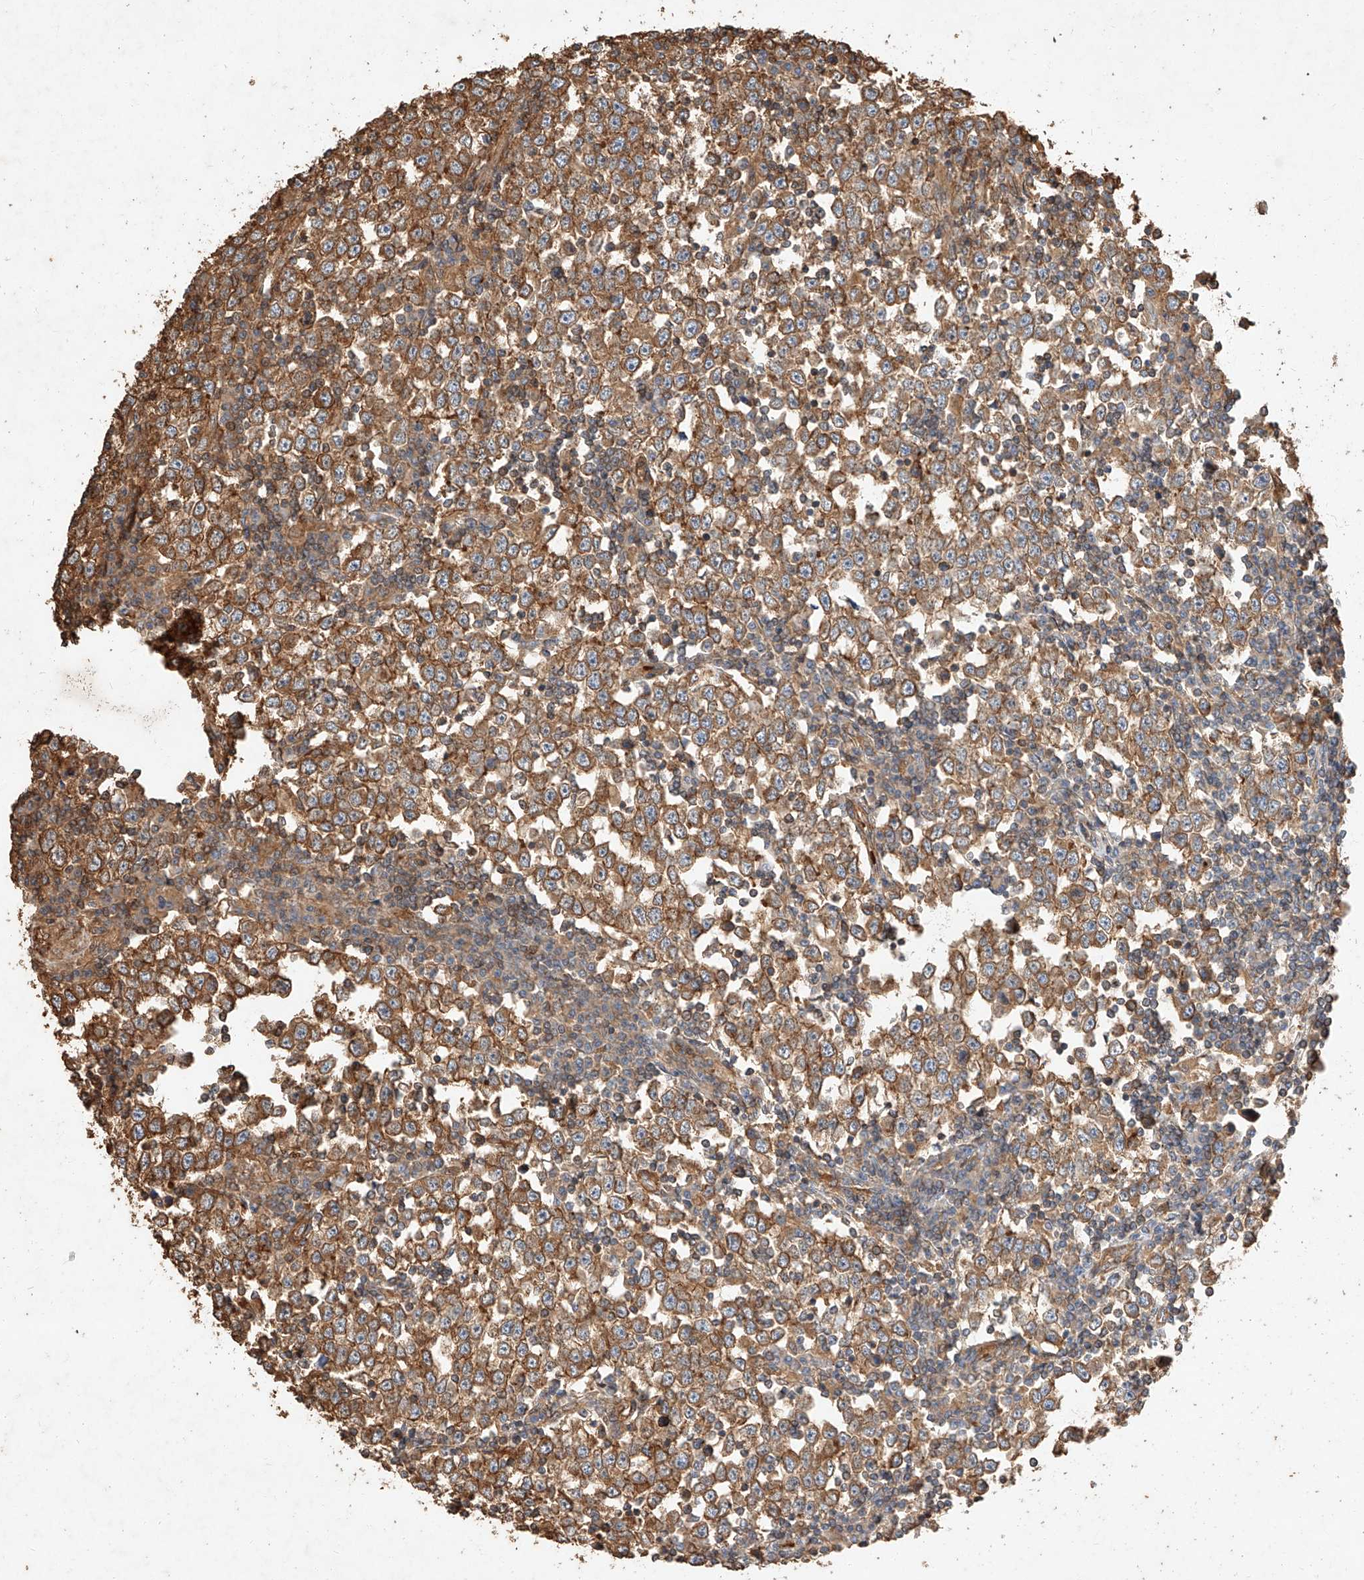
{"staining": {"intensity": "moderate", "quantity": ">75%", "location": "cytoplasmic/membranous"}, "tissue": "testis cancer", "cell_type": "Tumor cells", "image_type": "cancer", "snomed": [{"axis": "morphology", "description": "Seminoma, NOS"}, {"axis": "topography", "description": "Testis"}], "caption": "A micrograph showing moderate cytoplasmic/membranous staining in about >75% of tumor cells in testis cancer (seminoma), as visualized by brown immunohistochemical staining.", "gene": "GHDC", "patient": {"sex": "male", "age": 65}}